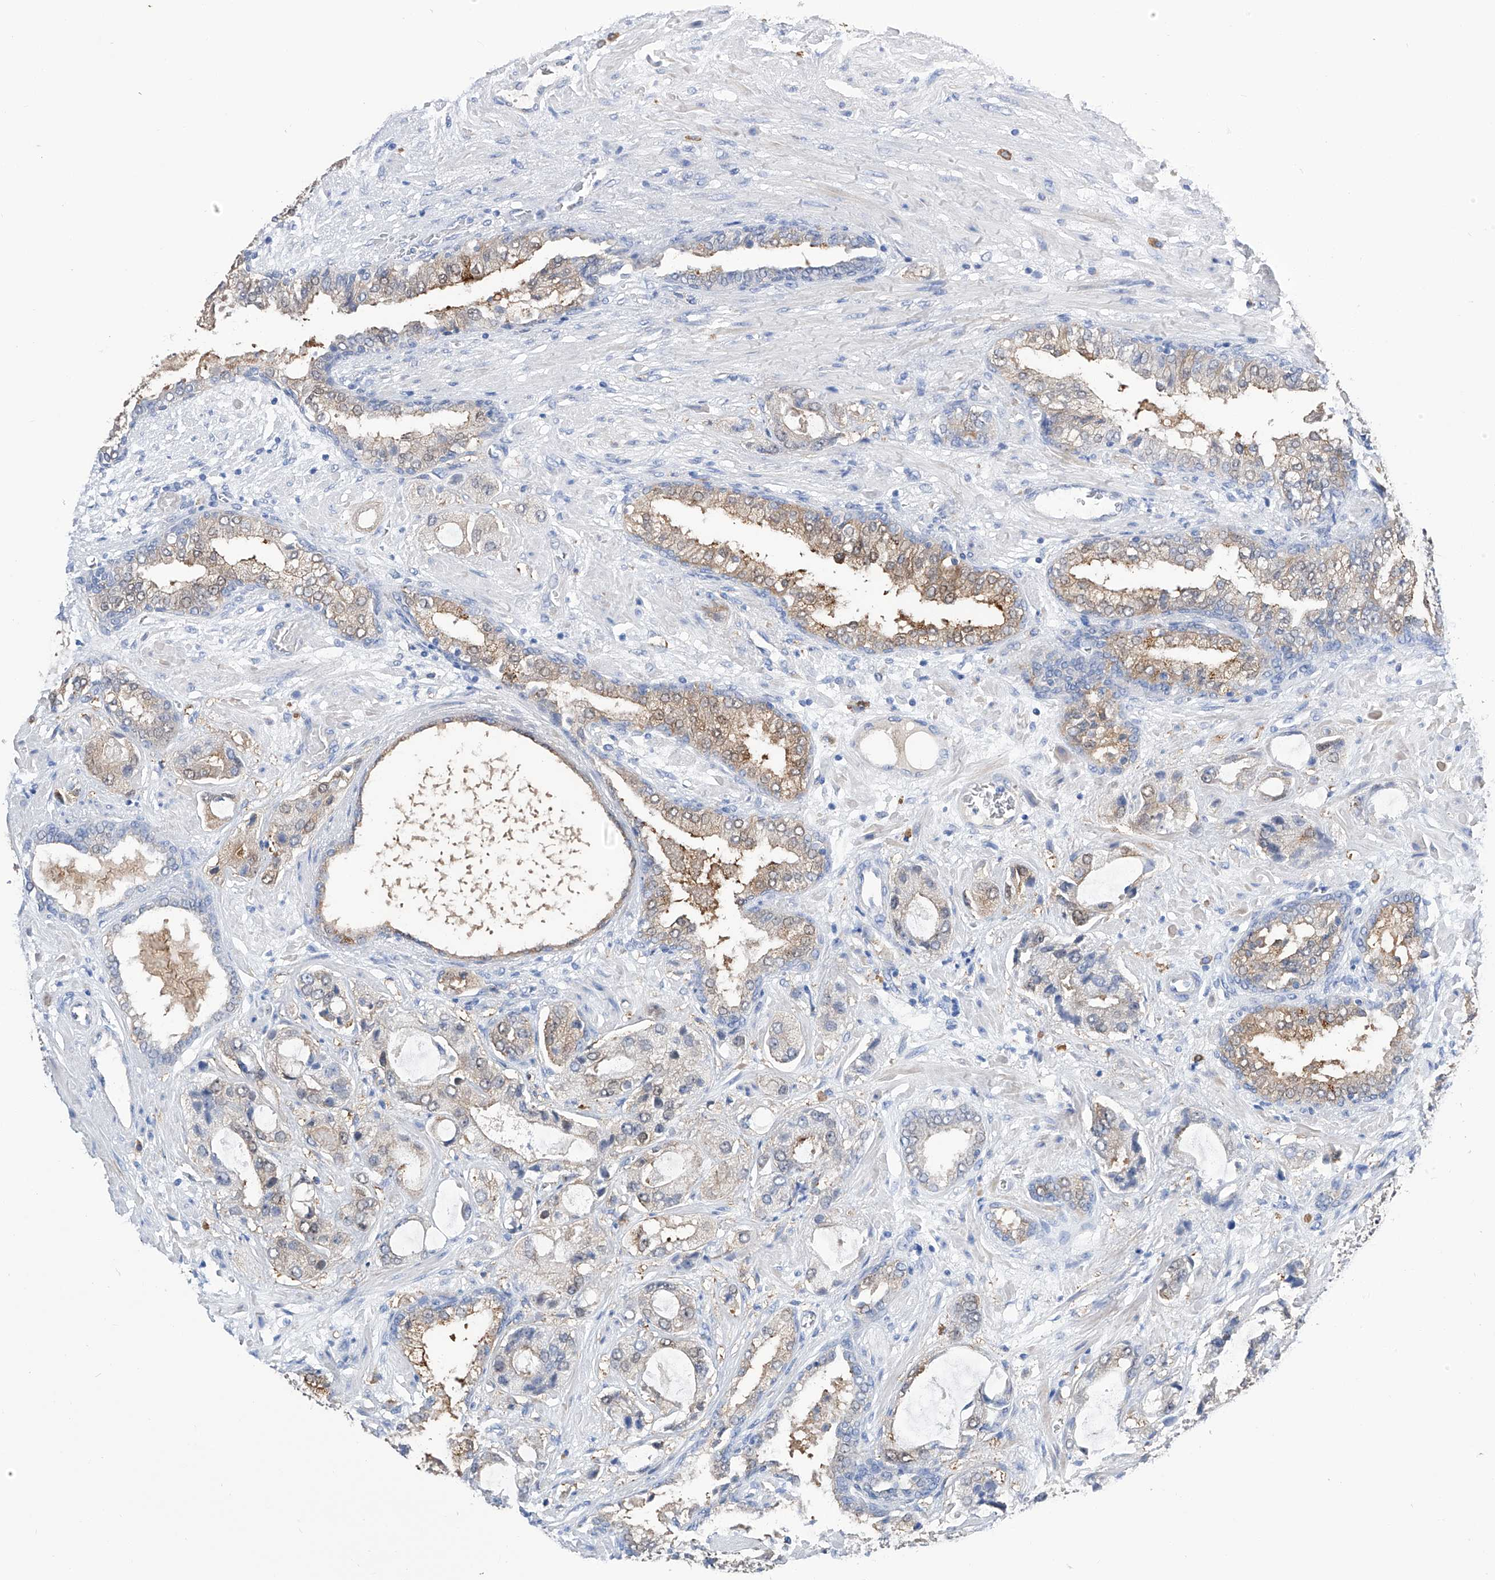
{"staining": {"intensity": "weak", "quantity": "25%-75%", "location": "cytoplasmic/membranous"}, "tissue": "prostate cancer", "cell_type": "Tumor cells", "image_type": "cancer", "snomed": [{"axis": "morphology", "description": "Normal tissue, NOS"}, {"axis": "morphology", "description": "Adenocarcinoma, High grade"}, {"axis": "topography", "description": "Prostate"}, {"axis": "topography", "description": "Peripheral nerve tissue"}], "caption": "IHC (DAB (3,3'-diaminobenzidine)) staining of human prostate cancer reveals weak cytoplasmic/membranous protein staining in approximately 25%-75% of tumor cells.", "gene": "PGM3", "patient": {"sex": "male", "age": 59}}